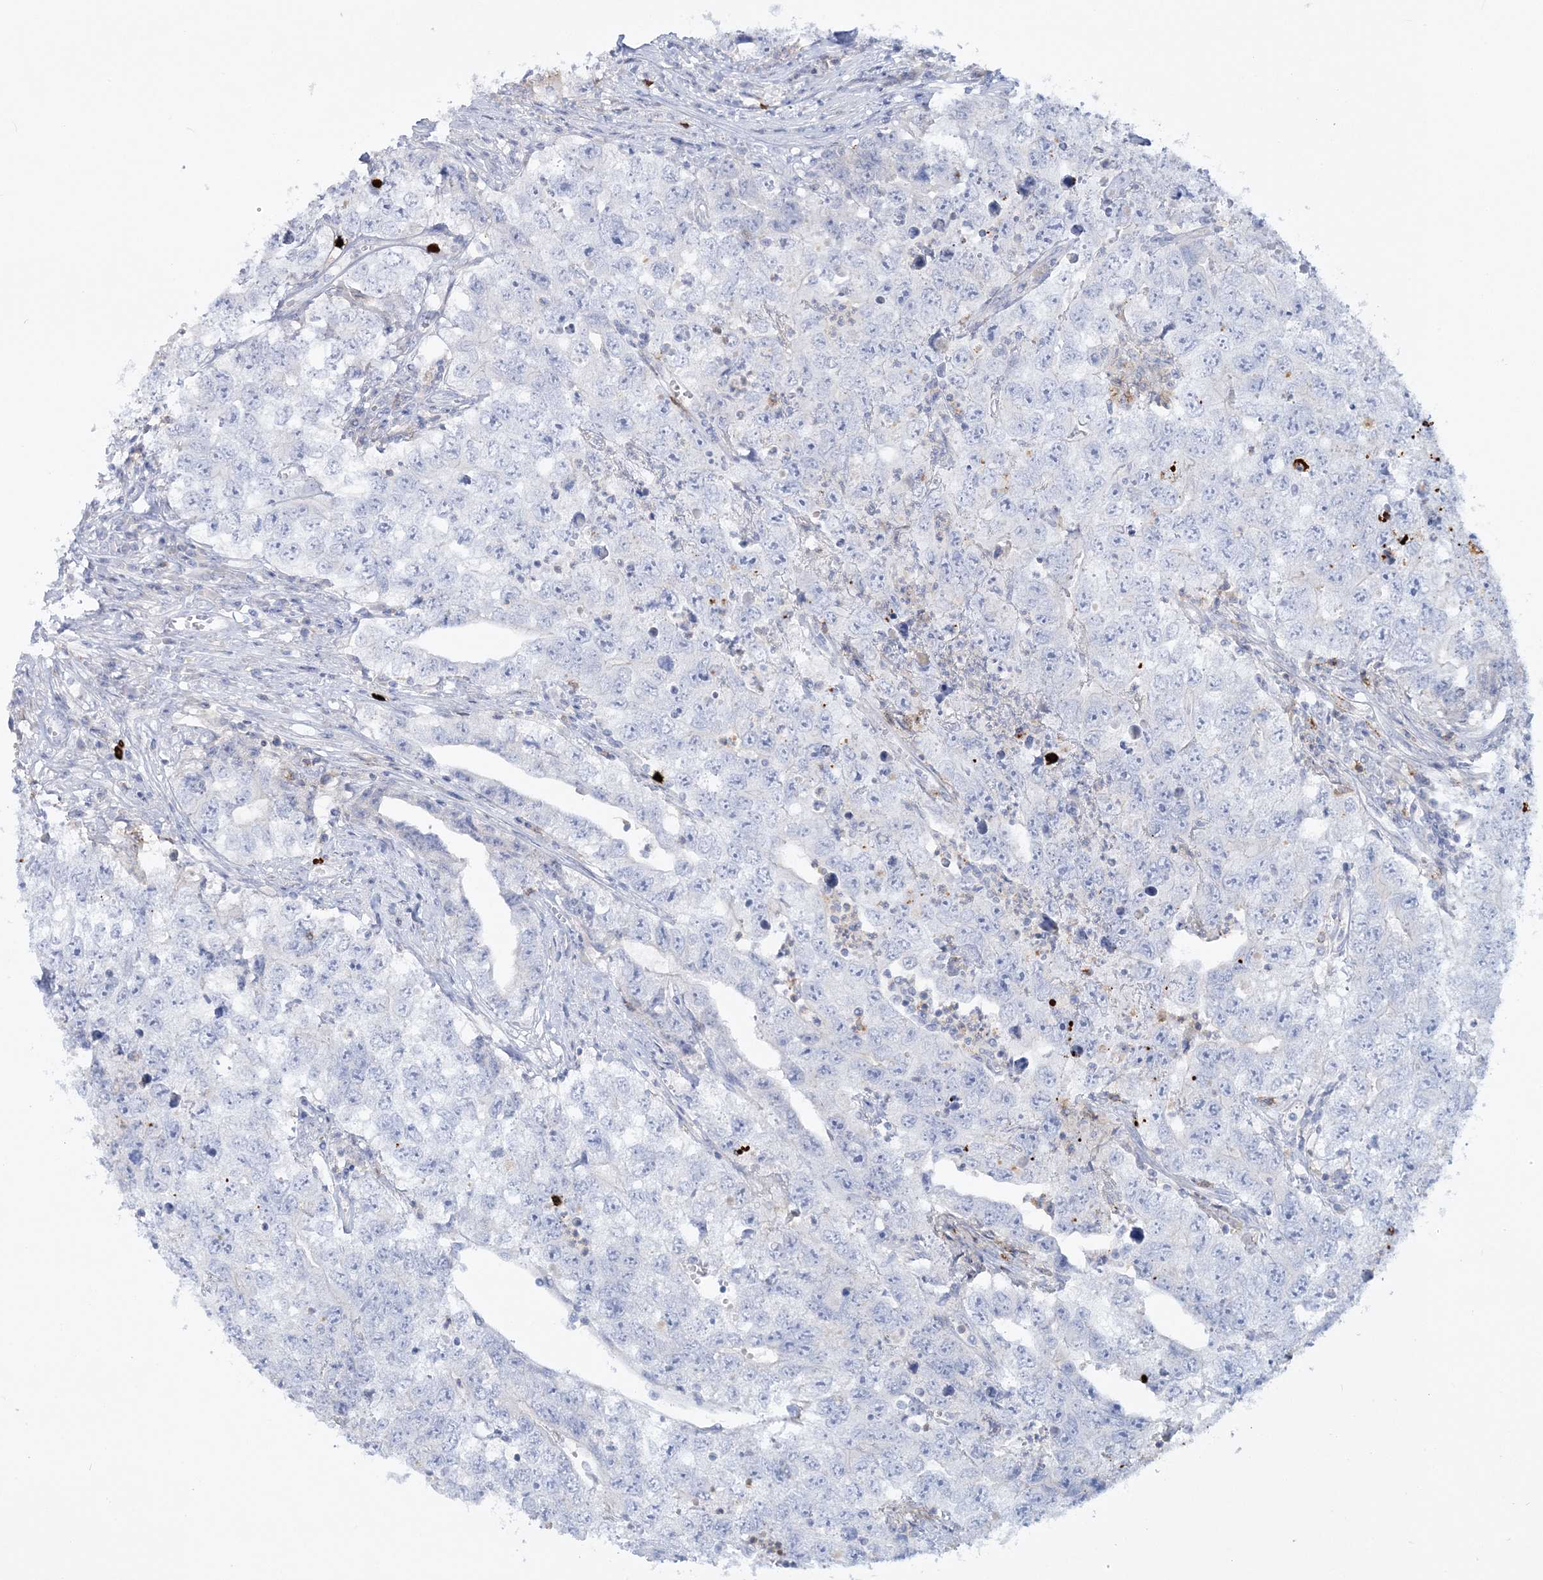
{"staining": {"intensity": "negative", "quantity": "none", "location": "none"}, "tissue": "testis cancer", "cell_type": "Tumor cells", "image_type": "cancer", "snomed": [{"axis": "morphology", "description": "Seminoma, NOS"}, {"axis": "morphology", "description": "Carcinoma, Embryonal, NOS"}, {"axis": "topography", "description": "Testis"}], "caption": "Immunohistochemistry of testis cancer (seminoma) reveals no staining in tumor cells.", "gene": "WDSUB1", "patient": {"sex": "male", "age": 43}}